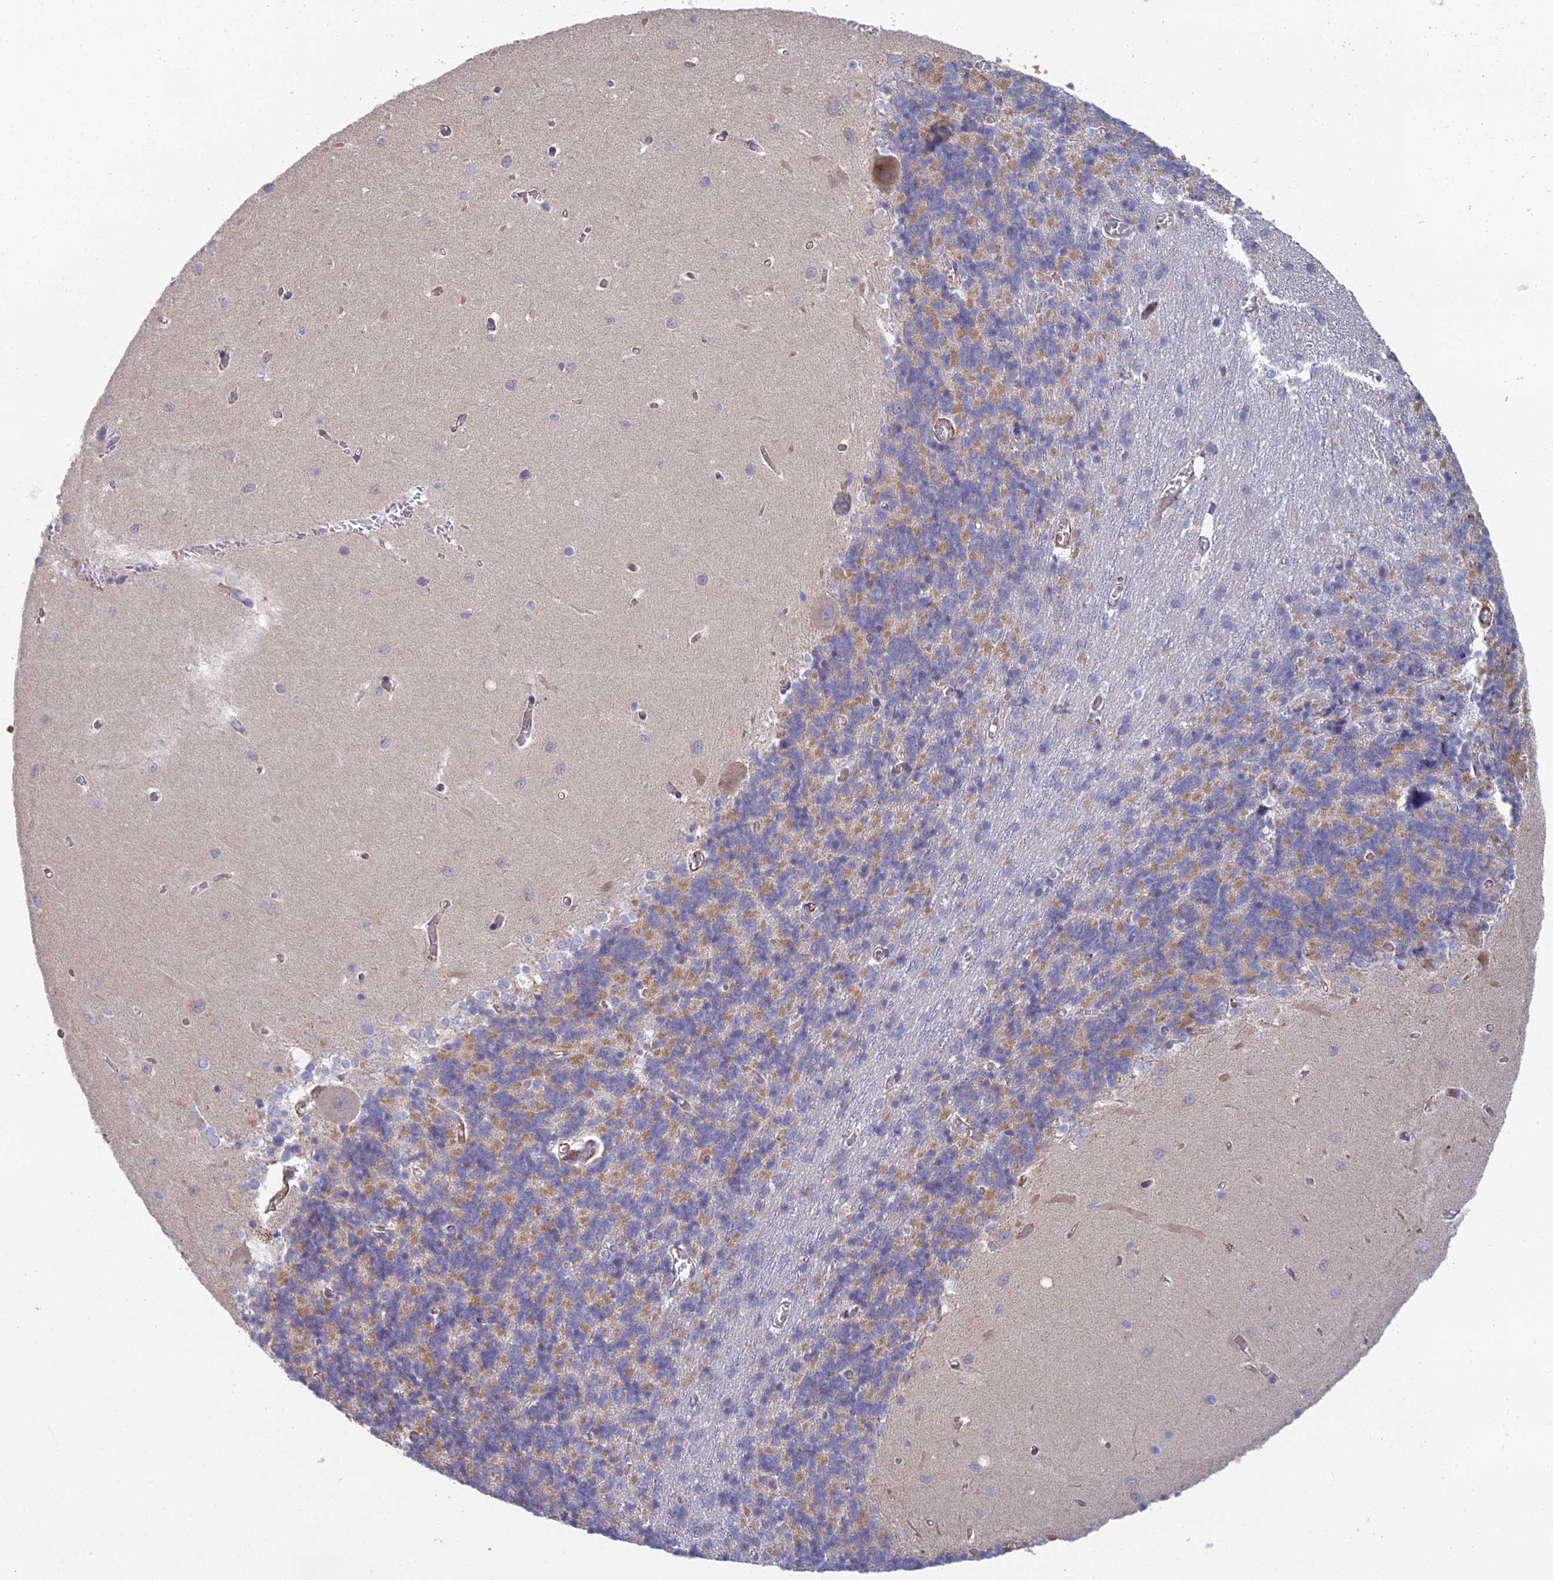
{"staining": {"intensity": "weak", "quantity": "25%-75%", "location": "cytoplasmic/membranous"}, "tissue": "cerebellum", "cell_type": "Cells in granular layer", "image_type": "normal", "snomed": [{"axis": "morphology", "description": "Normal tissue, NOS"}, {"axis": "topography", "description": "Cerebellum"}], "caption": "Protein staining exhibits weak cytoplasmic/membranous expression in approximately 25%-75% of cells in granular layer in unremarkable cerebellum.", "gene": "CLVS2", "patient": {"sex": "male", "age": 37}}